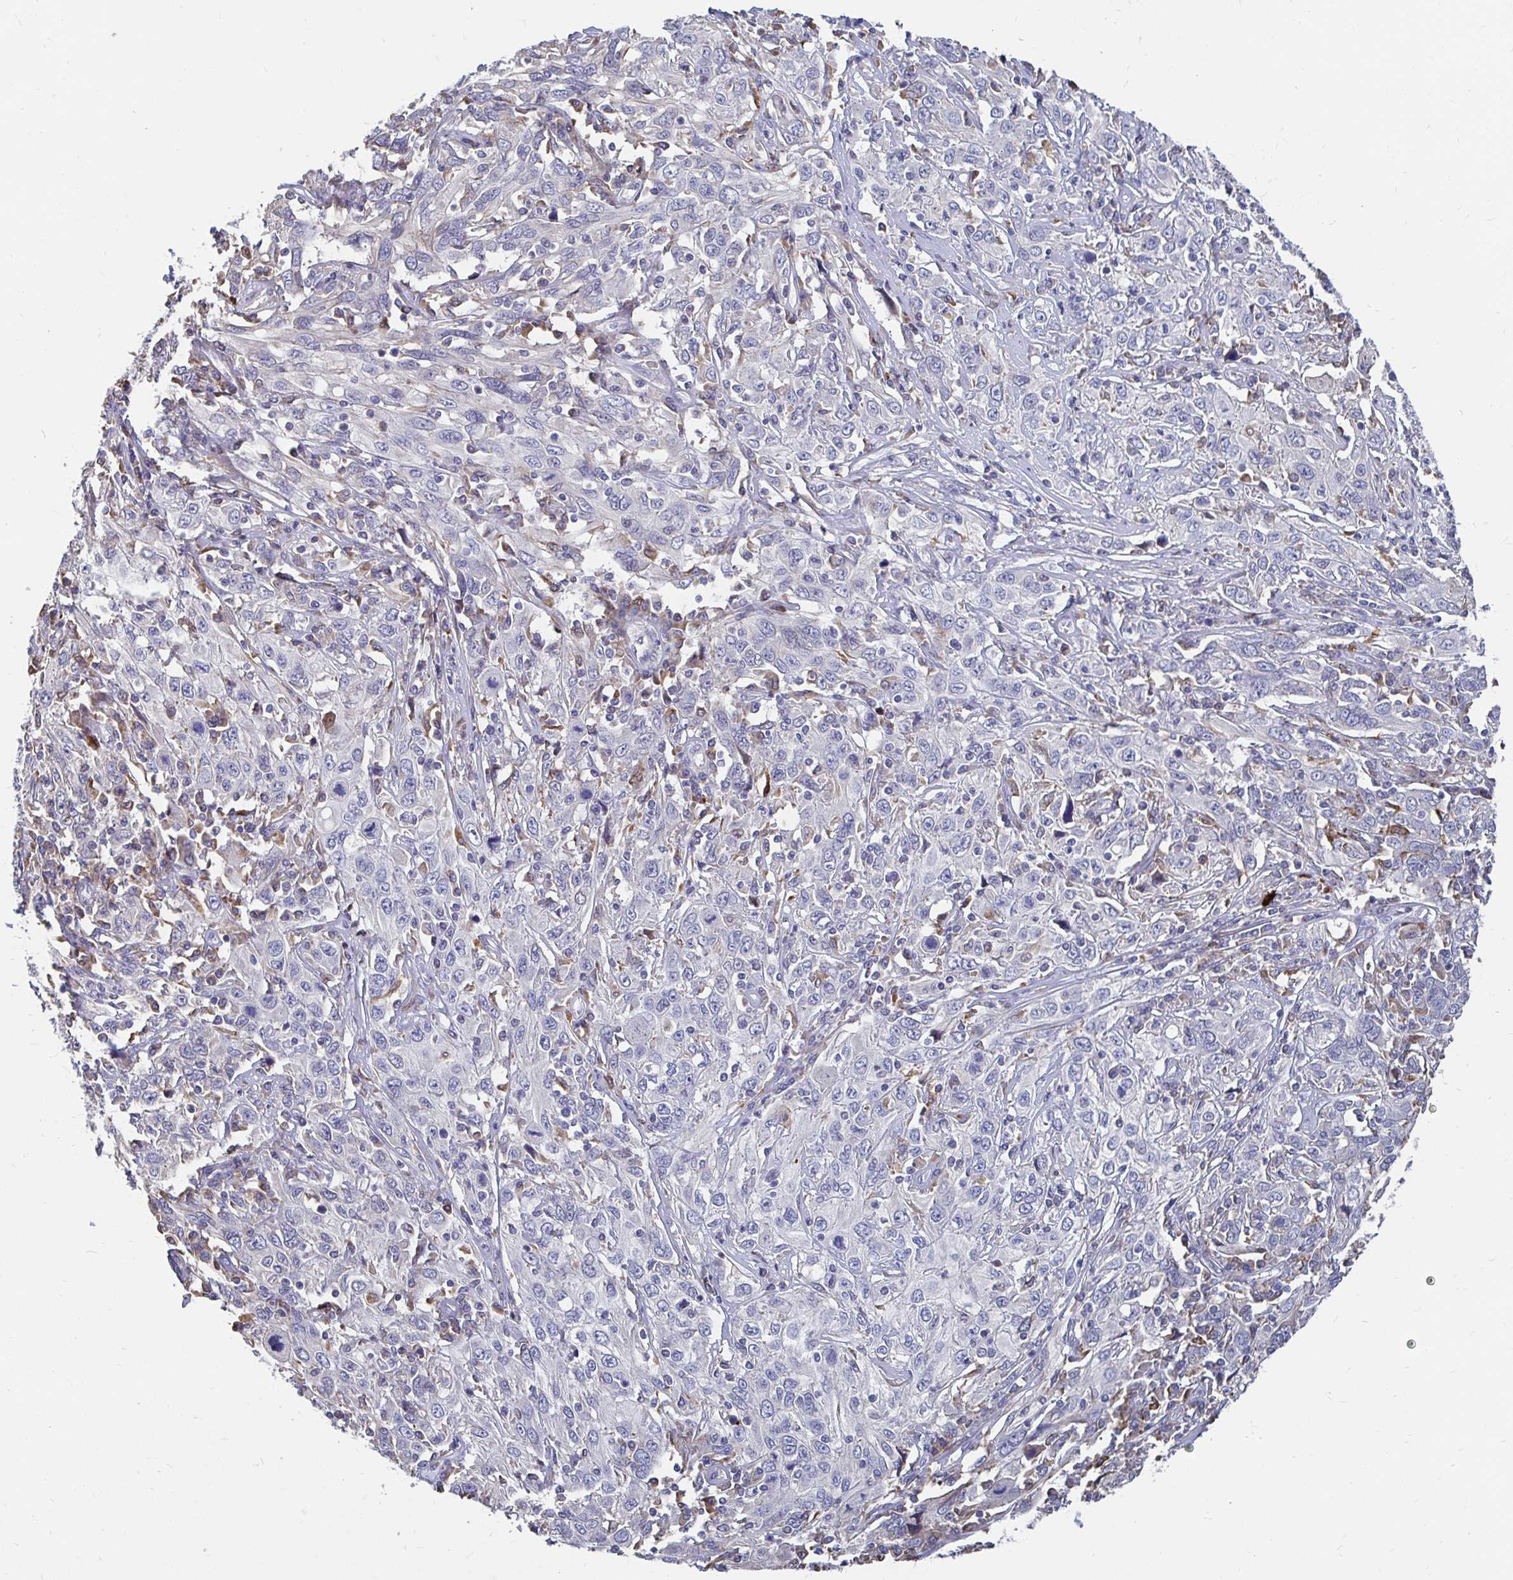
{"staining": {"intensity": "negative", "quantity": "none", "location": "none"}, "tissue": "cervical cancer", "cell_type": "Tumor cells", "image_type": "cancer", "snomed": [{"axis": "morphology", "description": "Squamous cell carcinoma, NOS"}, {"axis": "topography", "description": "Cervix"}], "caption": "Cervical cancer (squamous cell carcinoma) was stained to show a protein in brown. There is no significant positivity in tumor cells.", "gene": "CDKL1", "patient": {"sex": "female", "age": 46}}